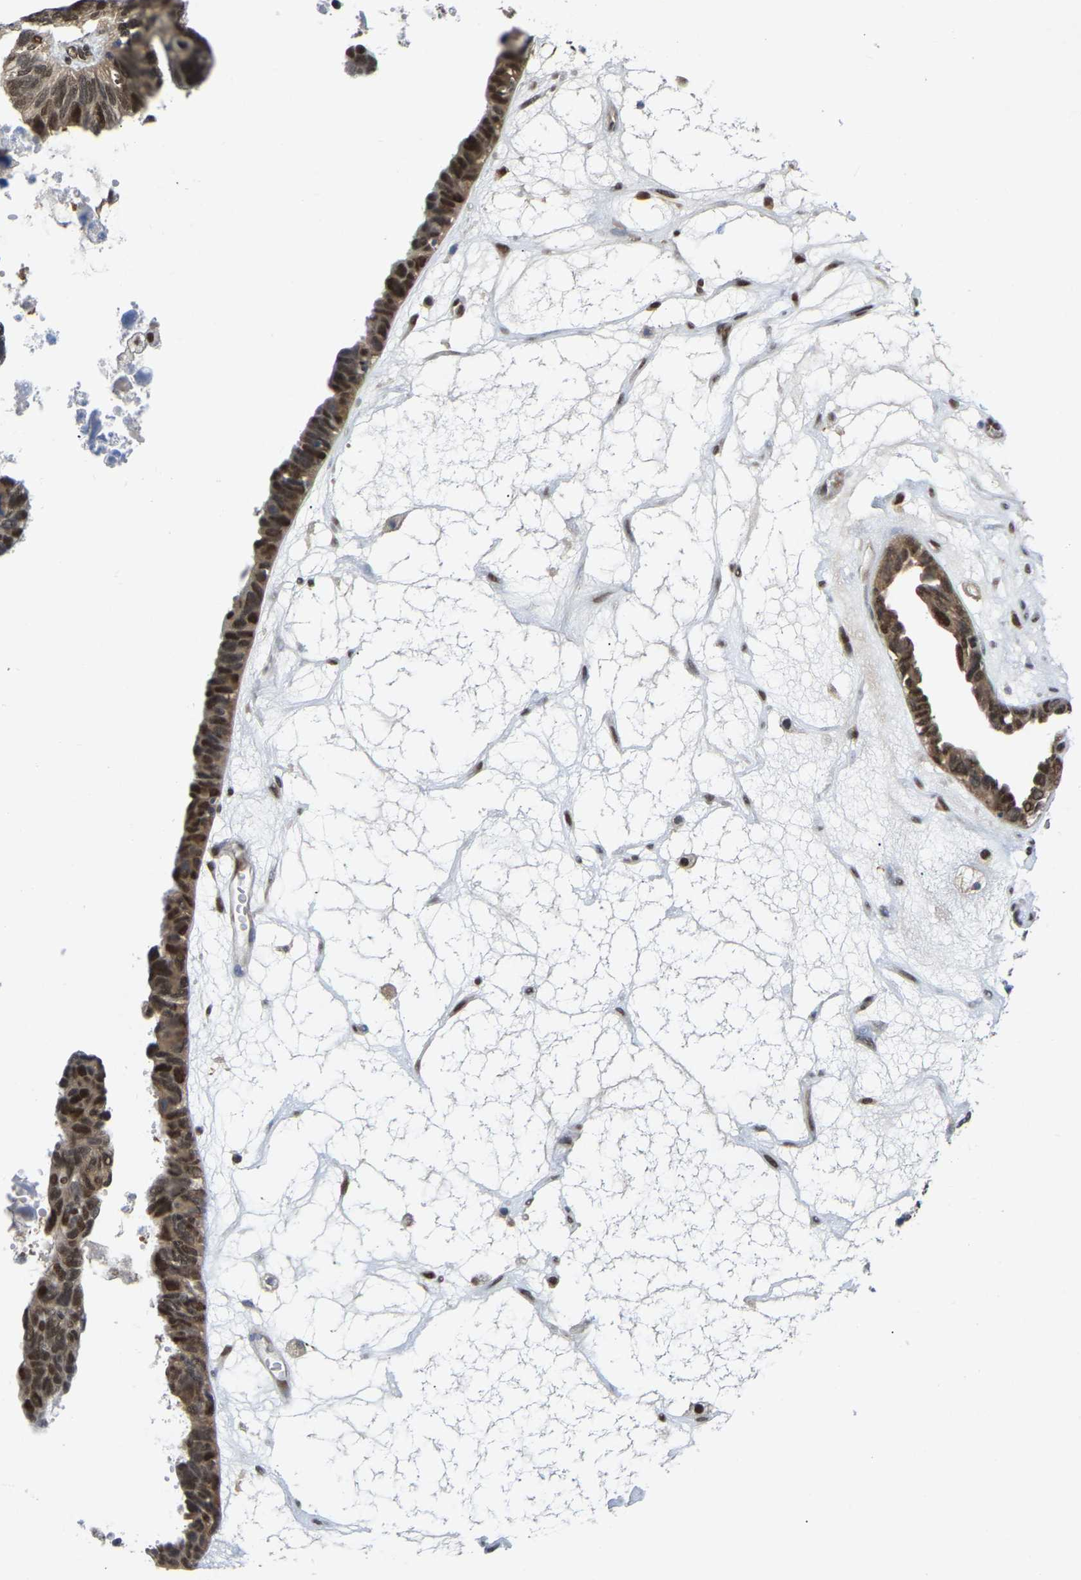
{"staining": {"intensity": "moderate", "quantity": ">75%", "location": "cytoplasmic/membranous,nuclear"}, "tissue": "ovarian cancer", "cell_type": "Tumor cells", "image_type": "cancer", "snomed": [{"axis": "morphology", "description": "Cystadenocarcinoma, serous, NOS"}, {"axis": "topography", "description": "Ovary"}], "caption": "Ovarian cancer (serous cystadenocarcinoma) stained with IHC shows moderate cytoplasmic/membranous and nuclear staining in about >75% of tumor cells.", "gene": "KLRG2", "patient": {"sex": "female", "age": 79}}